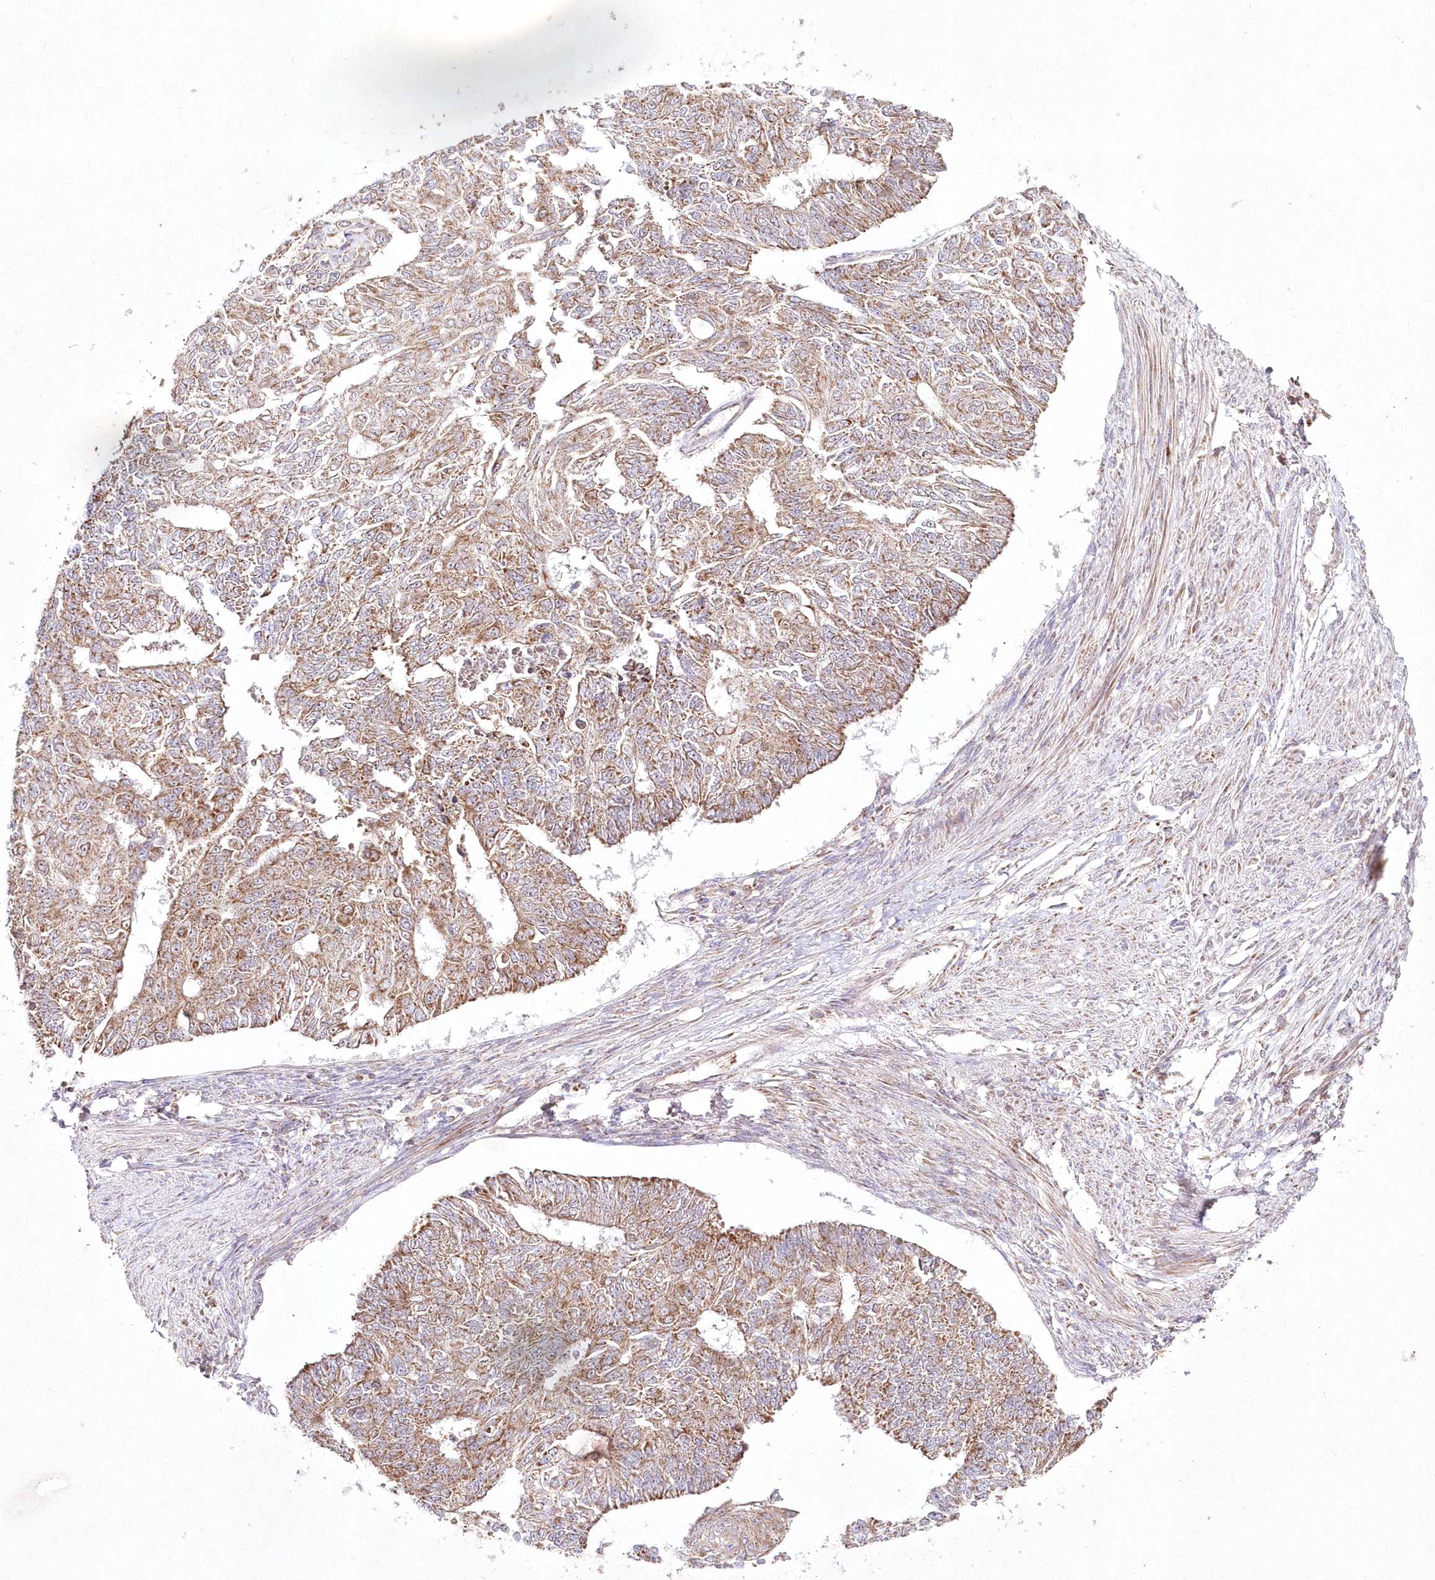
{"staining": {"intensity": "moderate", "quantity": ">75%", "location": "cytoplasmic/membranous"}, "tissue": "endometrial cancer", "cell_type": "Tumor cells", "image_type": "cancer", "snomed": [{"axis": "morphology", "description": "Adenocarcinoma, NOS"}, {"axis": "topography", "description": "Endometrium"}], "caption": "This is an image of immunohistochemistry staining of adenocarcinoma (endometrial), which shows moderate expression in the cytoplasmic/membranous of tumor cells.", "gene": "DNA2", "patient": {"sex": "female", "age": 32}}